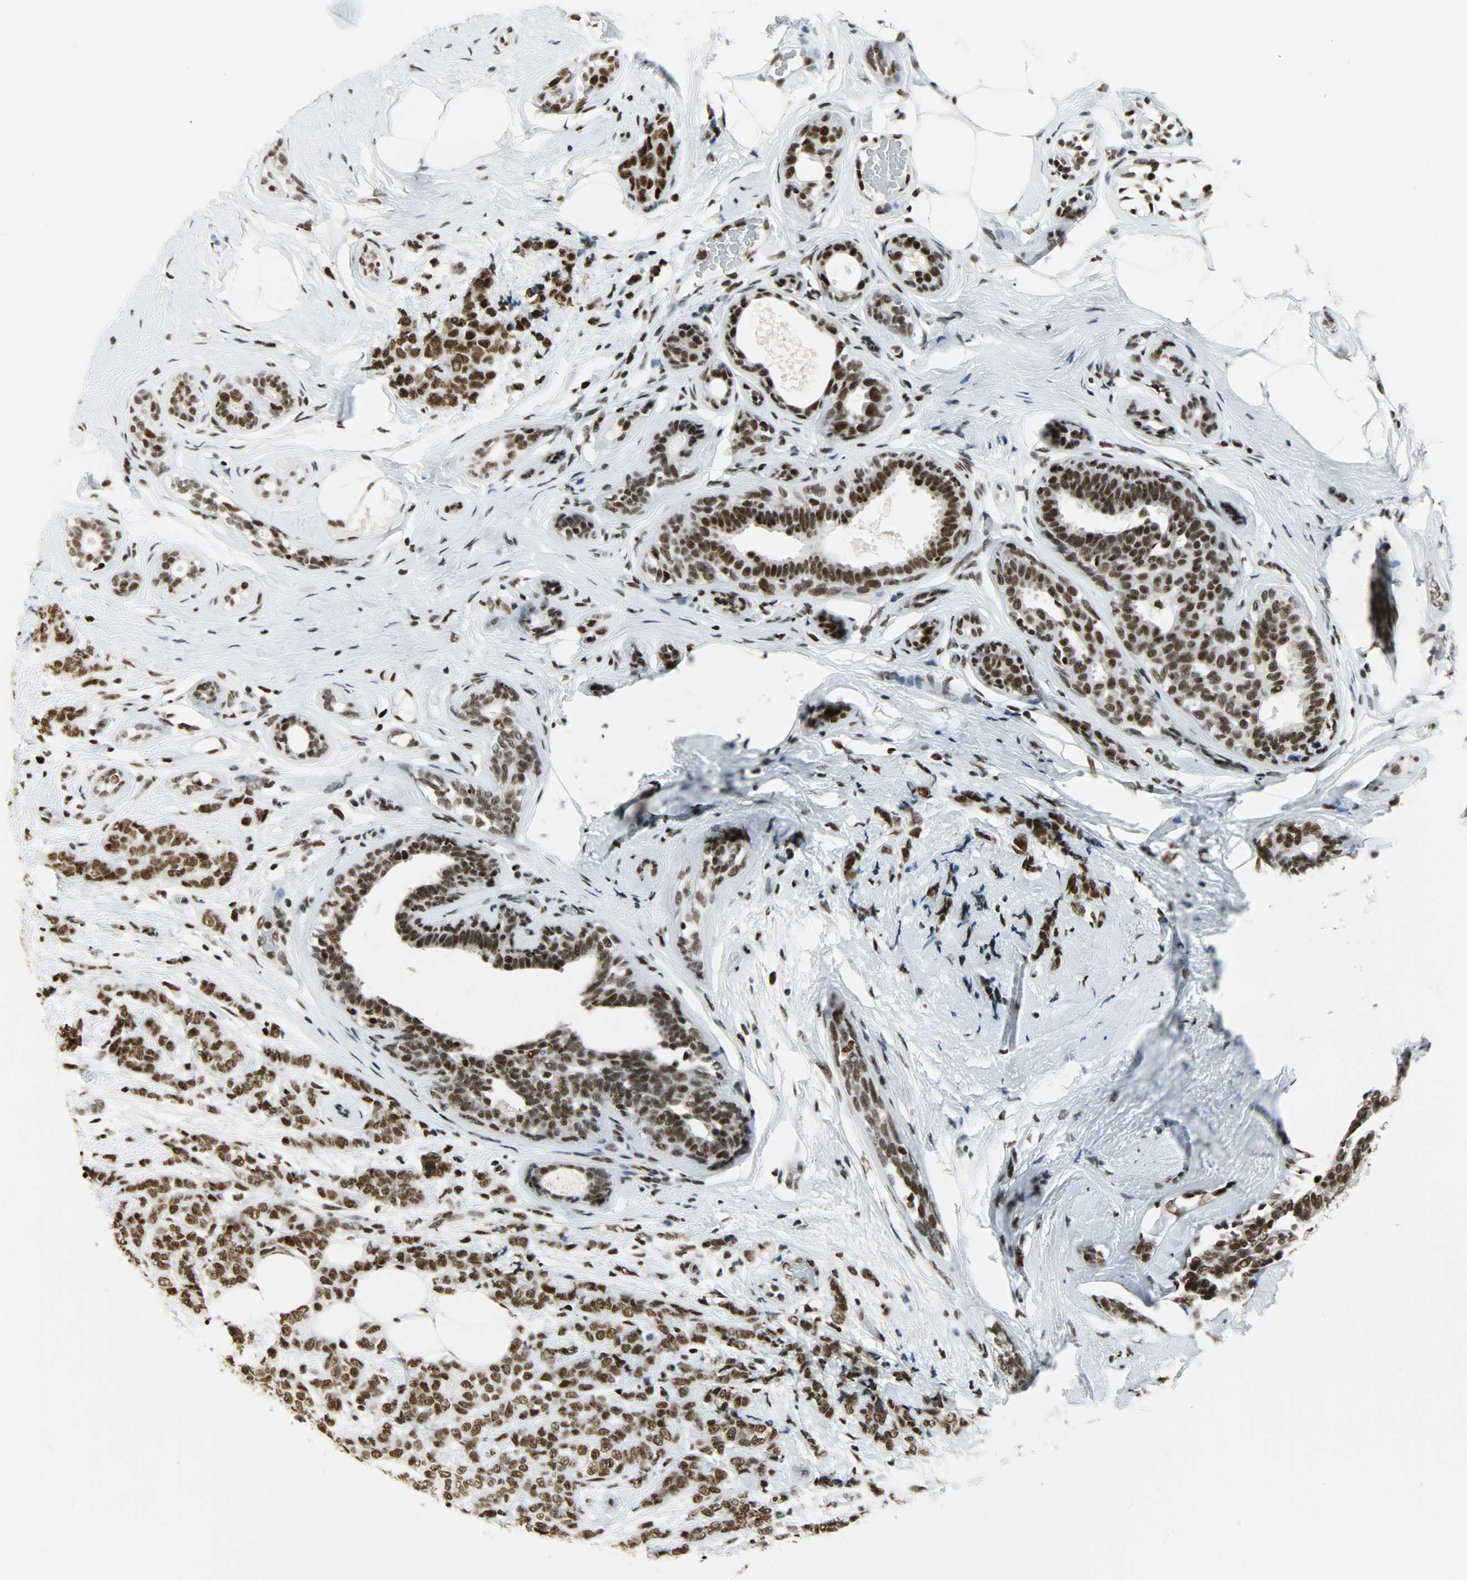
{"staining": {"intensity": "strong", "quantity": ">75%", "location": "nuclear"}, "tissue": "breast cancer", "cell_type": "Tumor cells", "image_type": "cancer", "snomed": [{"axis": "morphology", "description": "Lobular carcinoma"}, {"axis": "topography", "description": "Breast"}], "caption": "A high-resolution photomicrograph shows immunohistochemistry staining of breast cancer, which demonstrates strong nuclear positivity in approximately >75% of tumor cells. Immunohistochemistry (ihc) stains the protein in brown and the nuclei are stained blue.", "gene": "SNRPA", "patient": {"sex": "female", "age": 60}}